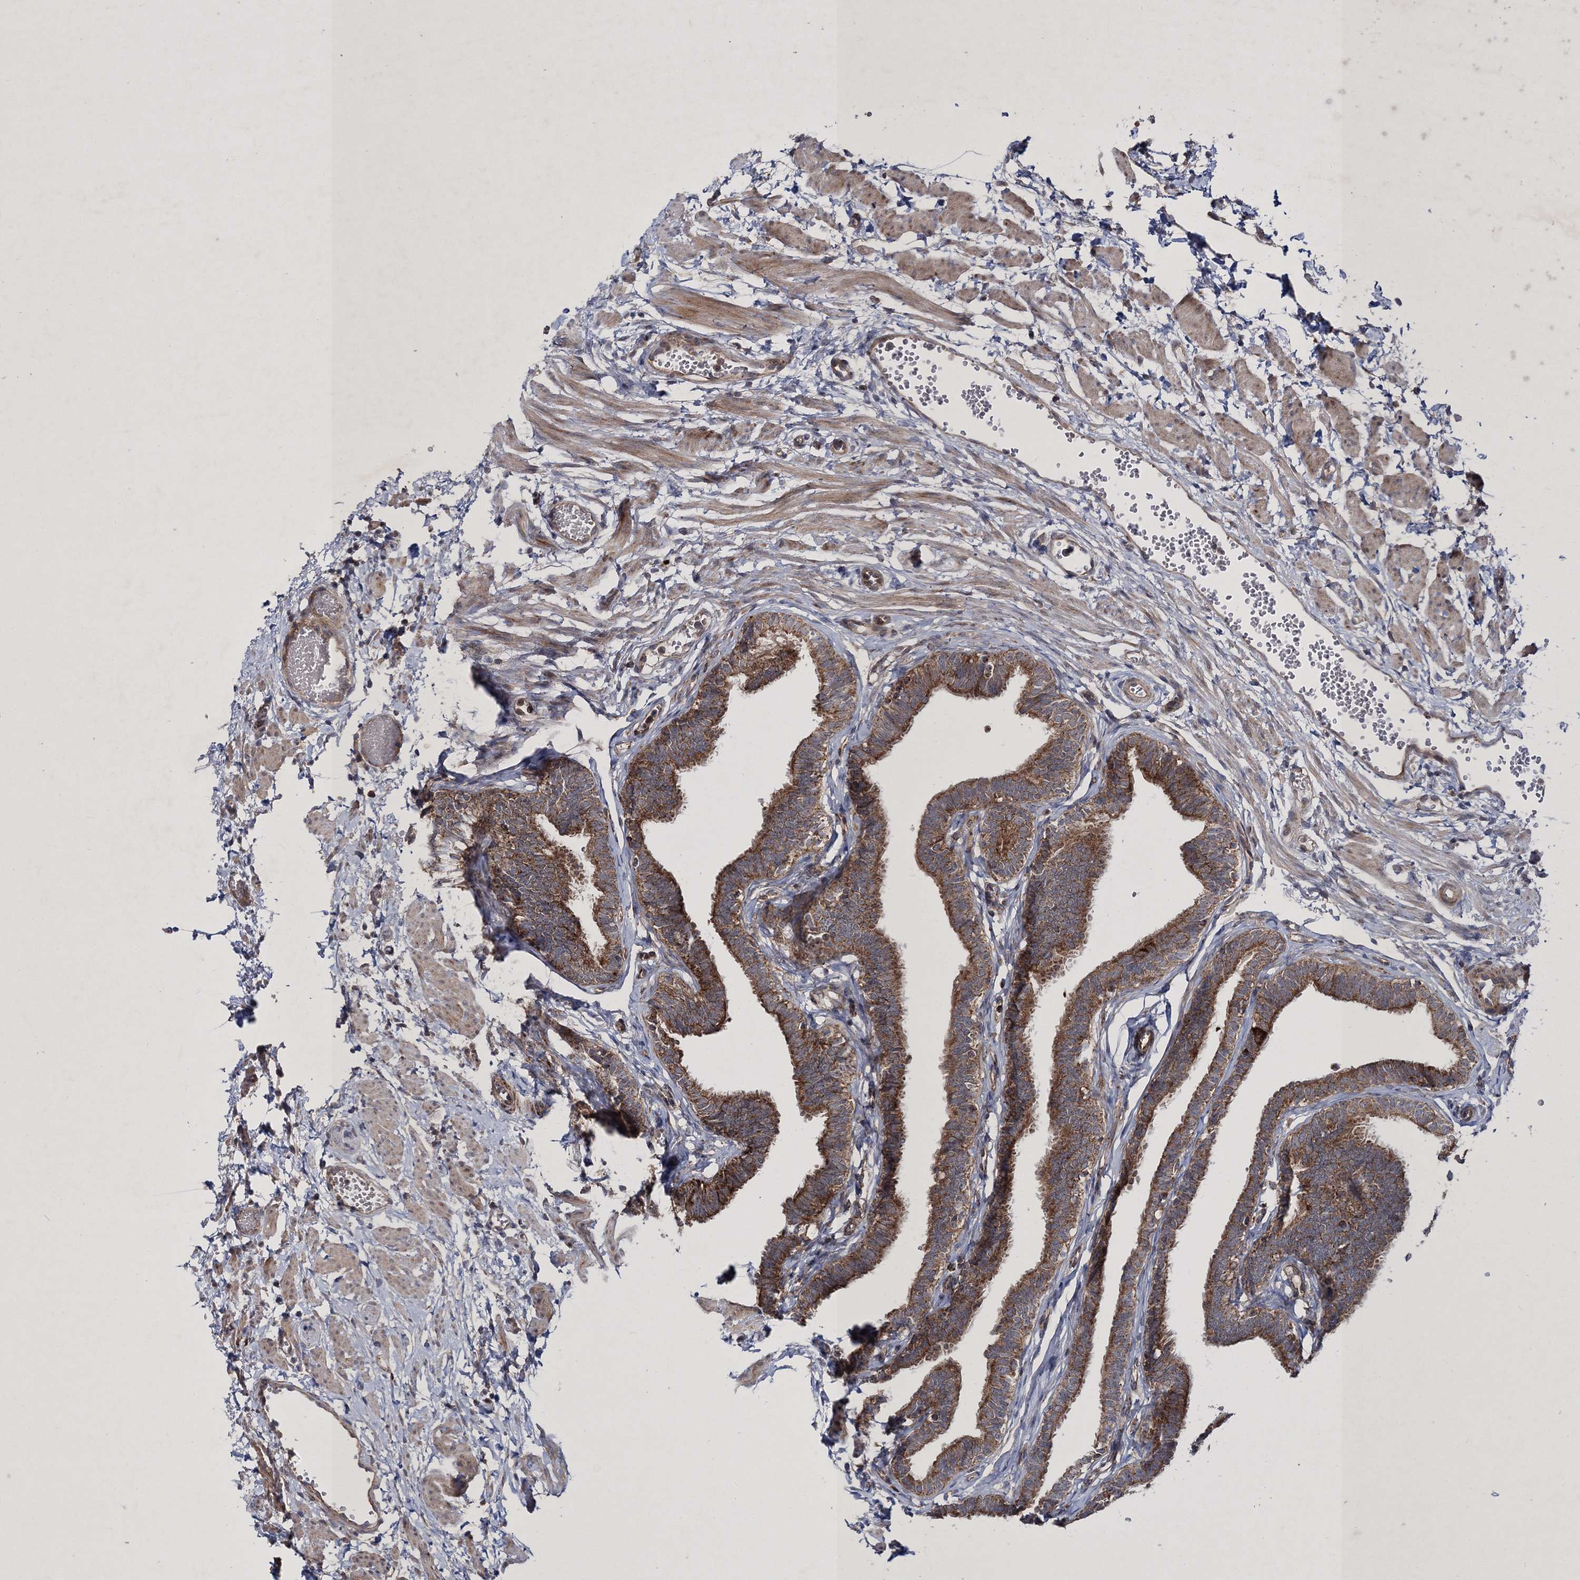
{"staining": {"intensity": "moderate", "quantity": ">75%", "location": "cytoplasmic/membranous"}, "tissue": "fallopian tube", "cell_type": "Glandular cells", "image_type": "normal", "snomed": [{"axis": "morphology", "description": "Normal tissue, NOS"}, {"axis": "topography", "description": "Fallopian tube"}, {"axis": "topography", "description": "Ovary"}], "caption": "High-power microscopy captured an immunohistochemistry micrograph of unremarkable fallopian tube, revealing moderate cytoplasmic/membranous positivity in about >75% of glandular cells.", "gene": "SCRN3", "patient": {"sex": "female", "age": 23}}